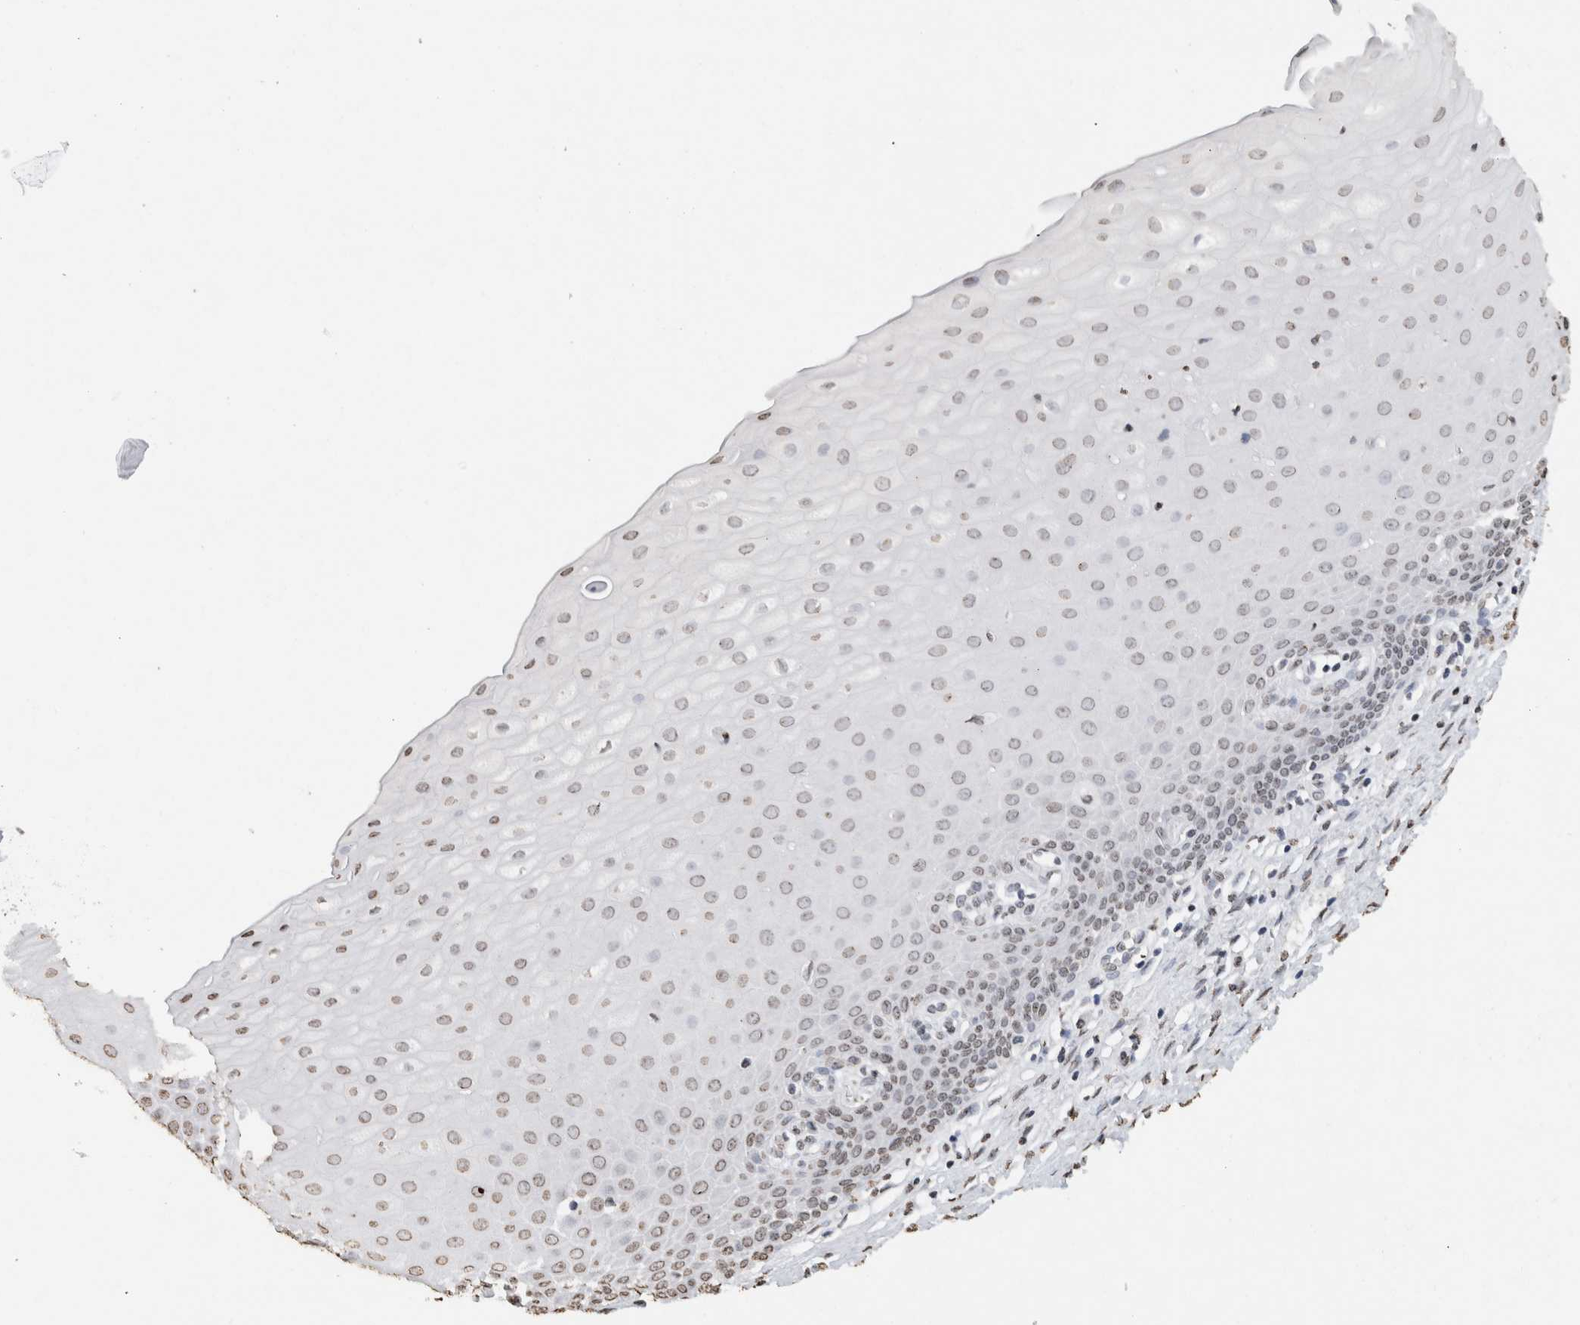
{"staining": {"intensity": "weak", "quantity": "<25%", "location": "nuclear"}, "tissue": "cervix", "cell_type": "Glandular cells", "image_type": "normal", "snomed": [{"axis": "morphology", "description": "Normal tissue, NOS"}, {"axis": "topography", "description": "Cervix"}], "caption": "Immunohistochemical staining of unremarkable cervix reveals no significant positivity in glandular cells. (DAB (3,3'-diaminobenzidine) IHC visualized using brightfield microscopy, high magnification).", "gene": "CNTN1", "patient": {"sex": "female", "age": 55}}